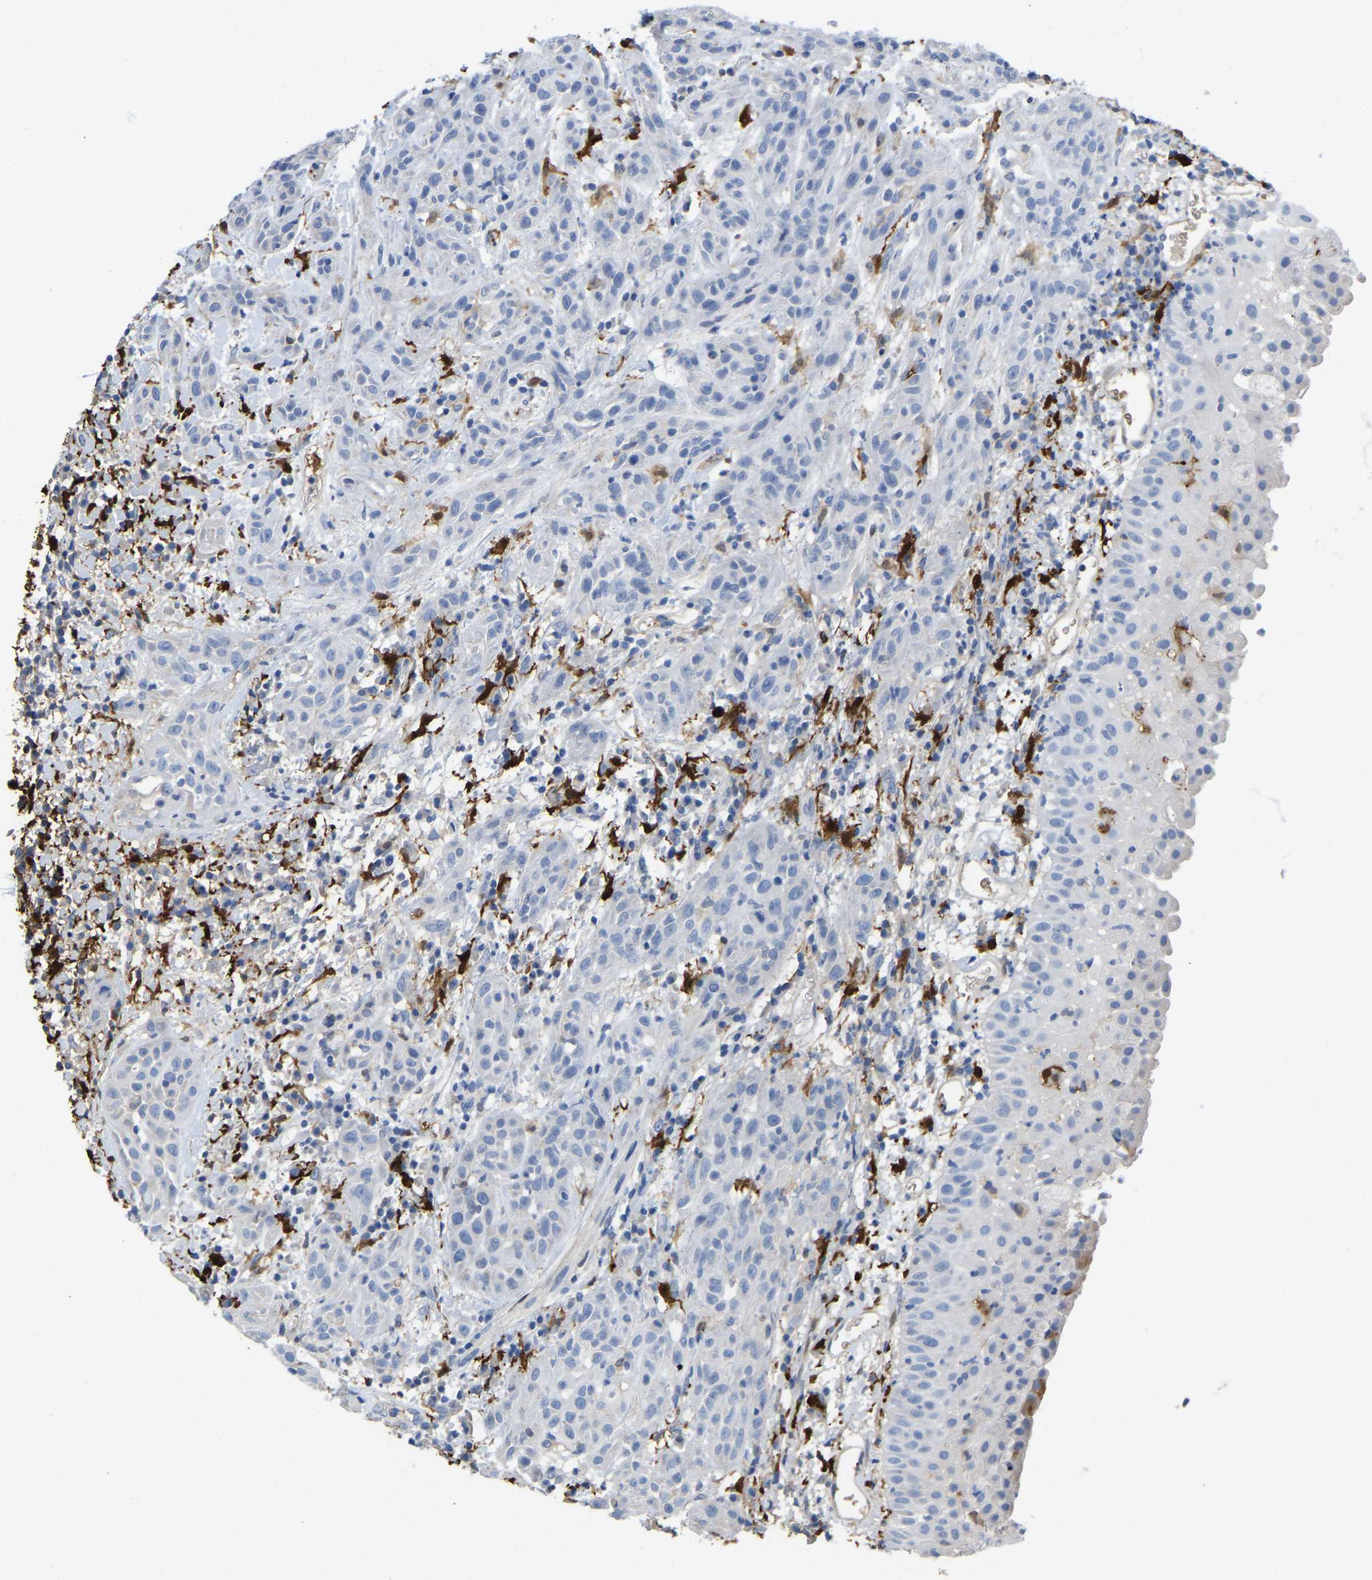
{"staining": {"intensity": "negative", "quantity": "none", "location": "none"}, "tissue": "head and neck cancer", "cell_type": "Tumor cells", "image_type": "cancer", "snomed": [{"axis": "morphology", "description": "Squamous cell carcinoma, NOS"}, {"axis": "topography", "description": "Head-Neck"}], "caption": "This is a photomicrograph of IHC staining of head and neck squamous cell carcinoma, which shows no expression in tumor cells.", "gene": "ULBP2", "patient": {"sex": "male", "age": 62}}